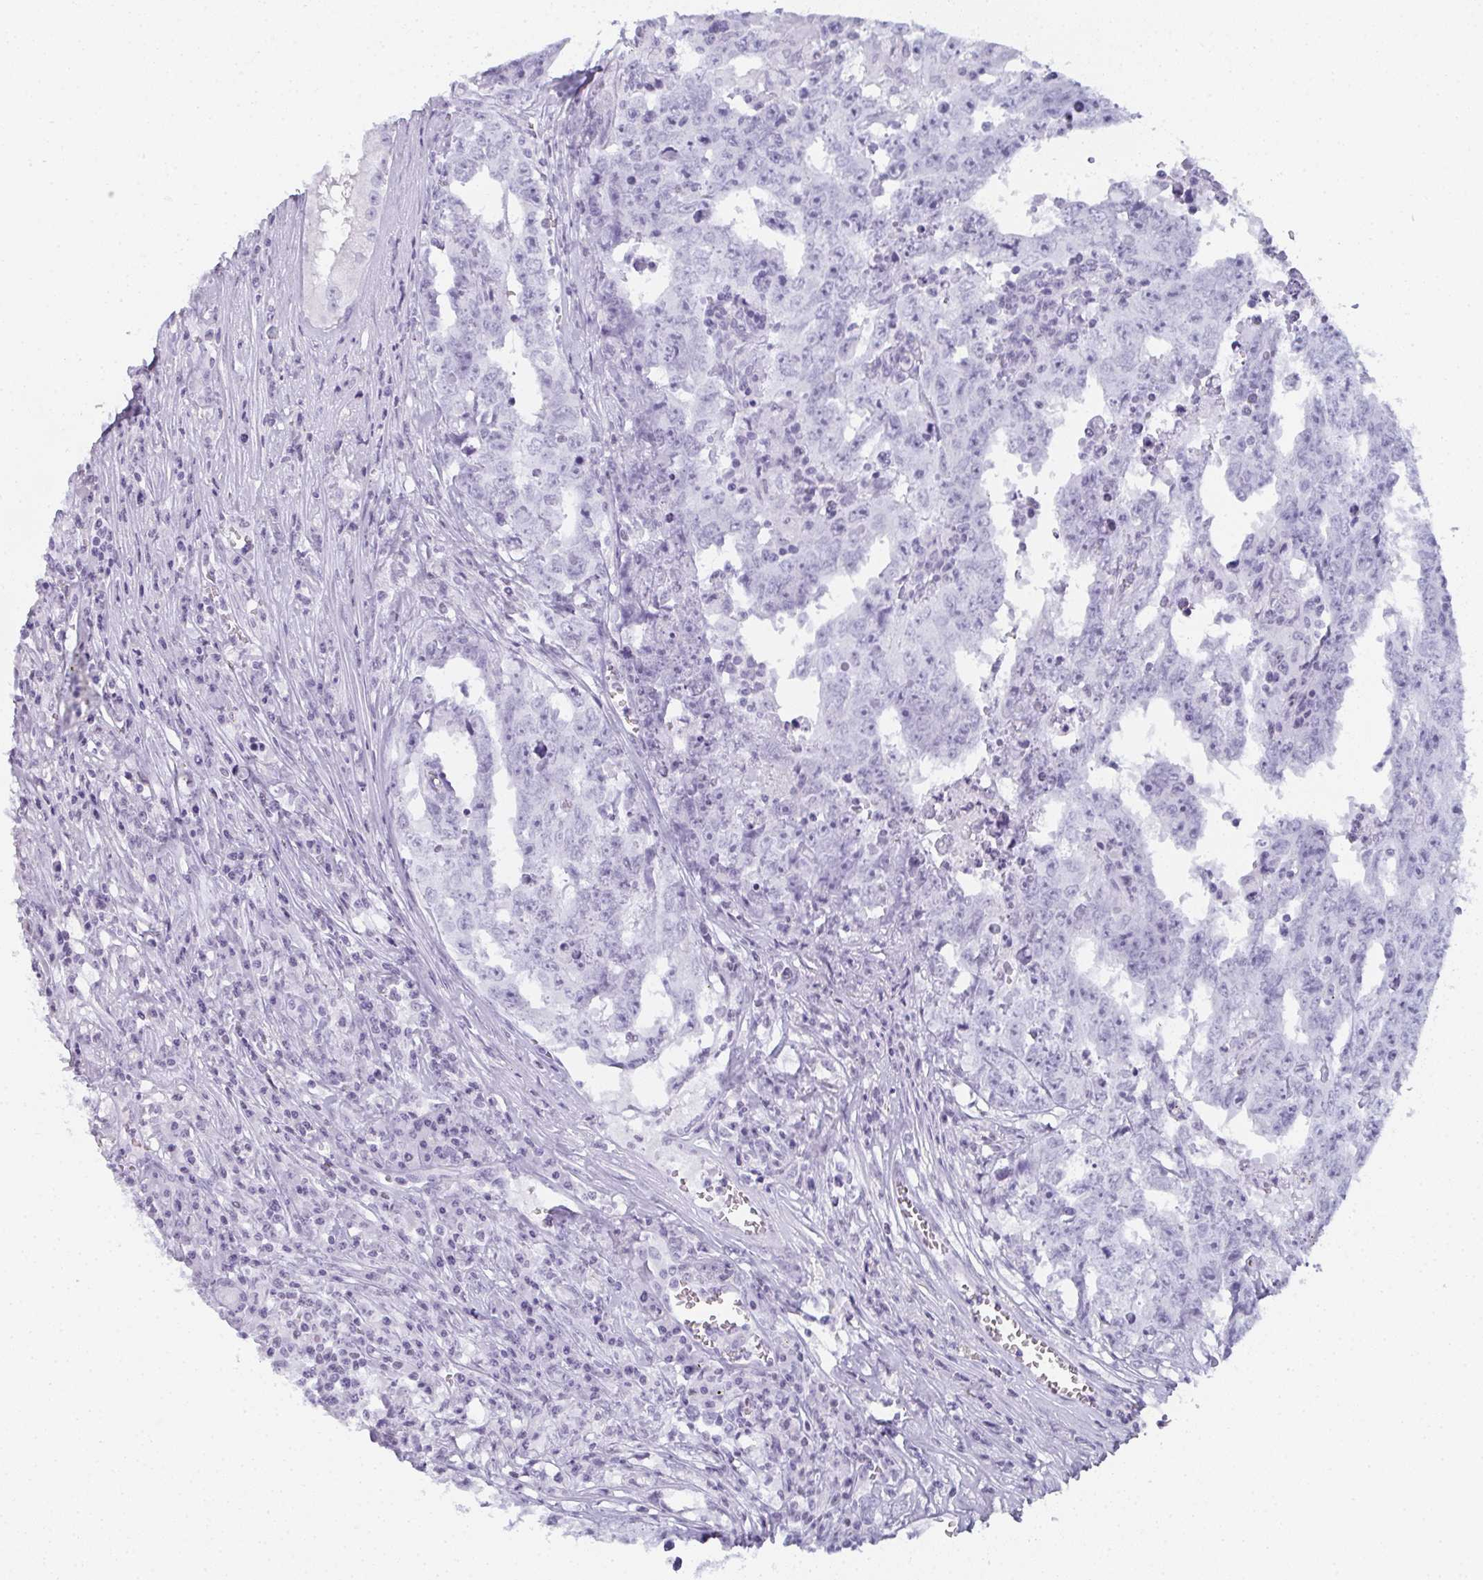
{"staining": {"intensity": "negative", "quantity": "none", "location": "none"}, "tissue": "testis cancer", "cell_type": "Tumor cells", "image_type": "cancer", "snomed": [{"axis": "morphology", "description": "Carcinoma, Embryonal, NOS"}, {"axis": "topography", "description": "Testis"}], "caption": "Embryonal carcinoma (testis) was stained to show a protein in brown. There is no significant staining in tumor cells. Nuclei are stained in blue.", "gene": "PYCR3", "patient": {"sex": "male", "age": 22}}